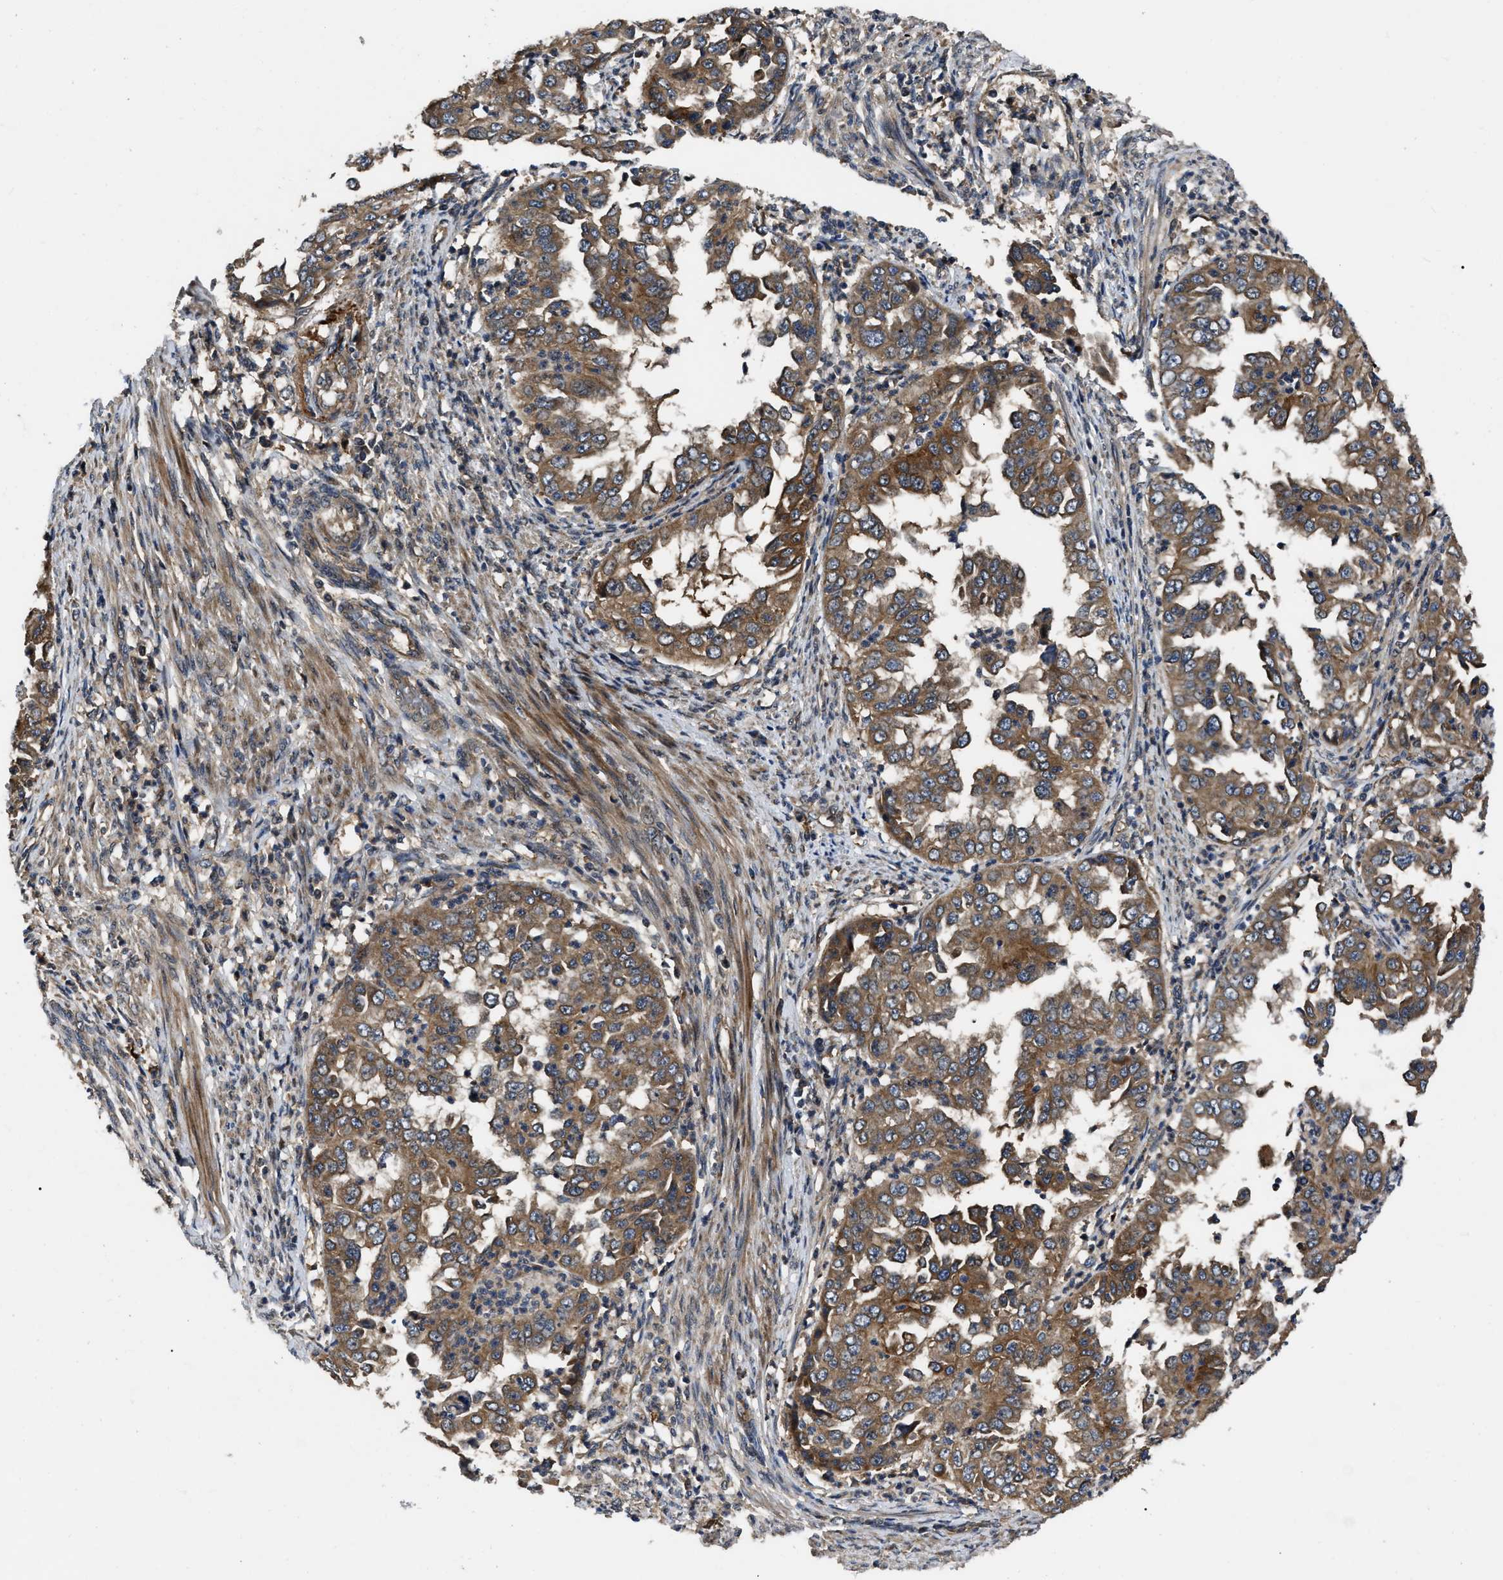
{"staining": {"intensity": "moderate", "quantity": ">75%", "location": "cytoplasmic/membranous"}, "tissue": "endometrial cancer", "cell_type": "Tumor cells", "image_type": "cancer", "snomed": [{"axis": "morphology", "description": "Adenocarcinoma, NOS"}, {"axis": "topography", "description": "Endometrium"}], "caption": "Human endometrial adenocarcinoma stained for a protein (brown) displays moderate cytoplasmic/membranous positive expression in approximately >75% of tumor cells.", "gene": "PPWD1", "patient": {"sex": "female", "age": 85}}